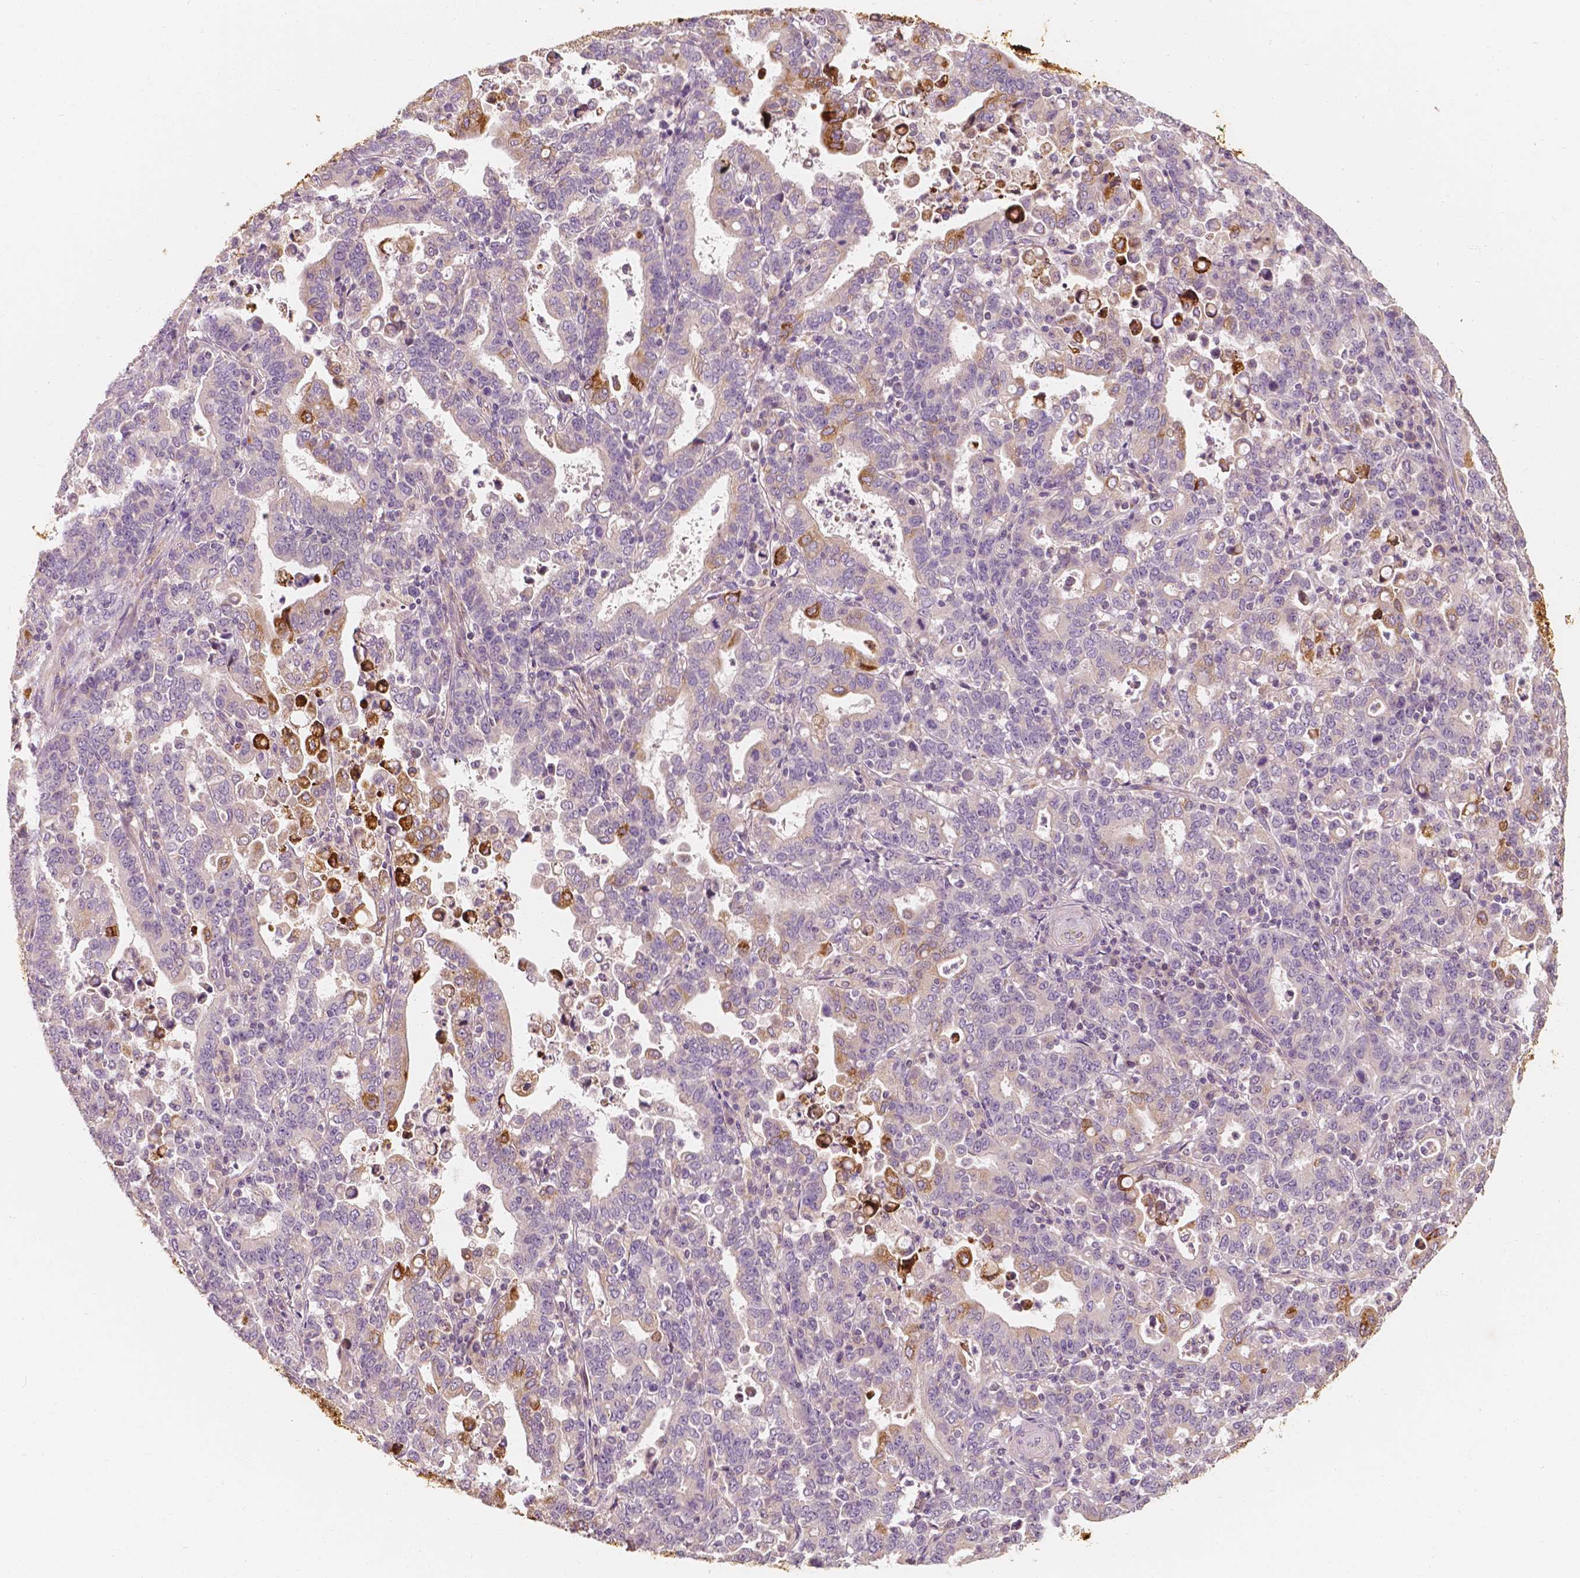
{"staining": {"intensity": "weak", "quantity": "25%-75%", "location": "cytoplasmic/membranous"}, "tissue": "stomach cancer", "cell_type": "Tumor cells", "image_type": "cancer", "snomed": [{"axis": "morphology", "description": "Adenocarcinoma, NOS"}, {"axis": "topography", "description": "Stomach"}], "caption": "Immunohistochemical staining of human stomach cancer demonstrates low levels of weak cytoplasmic/membranous staining in about 25%-75% of tumor cells.", "gene": "SHPK", "patient": {"sex": "male", "age": 82}}